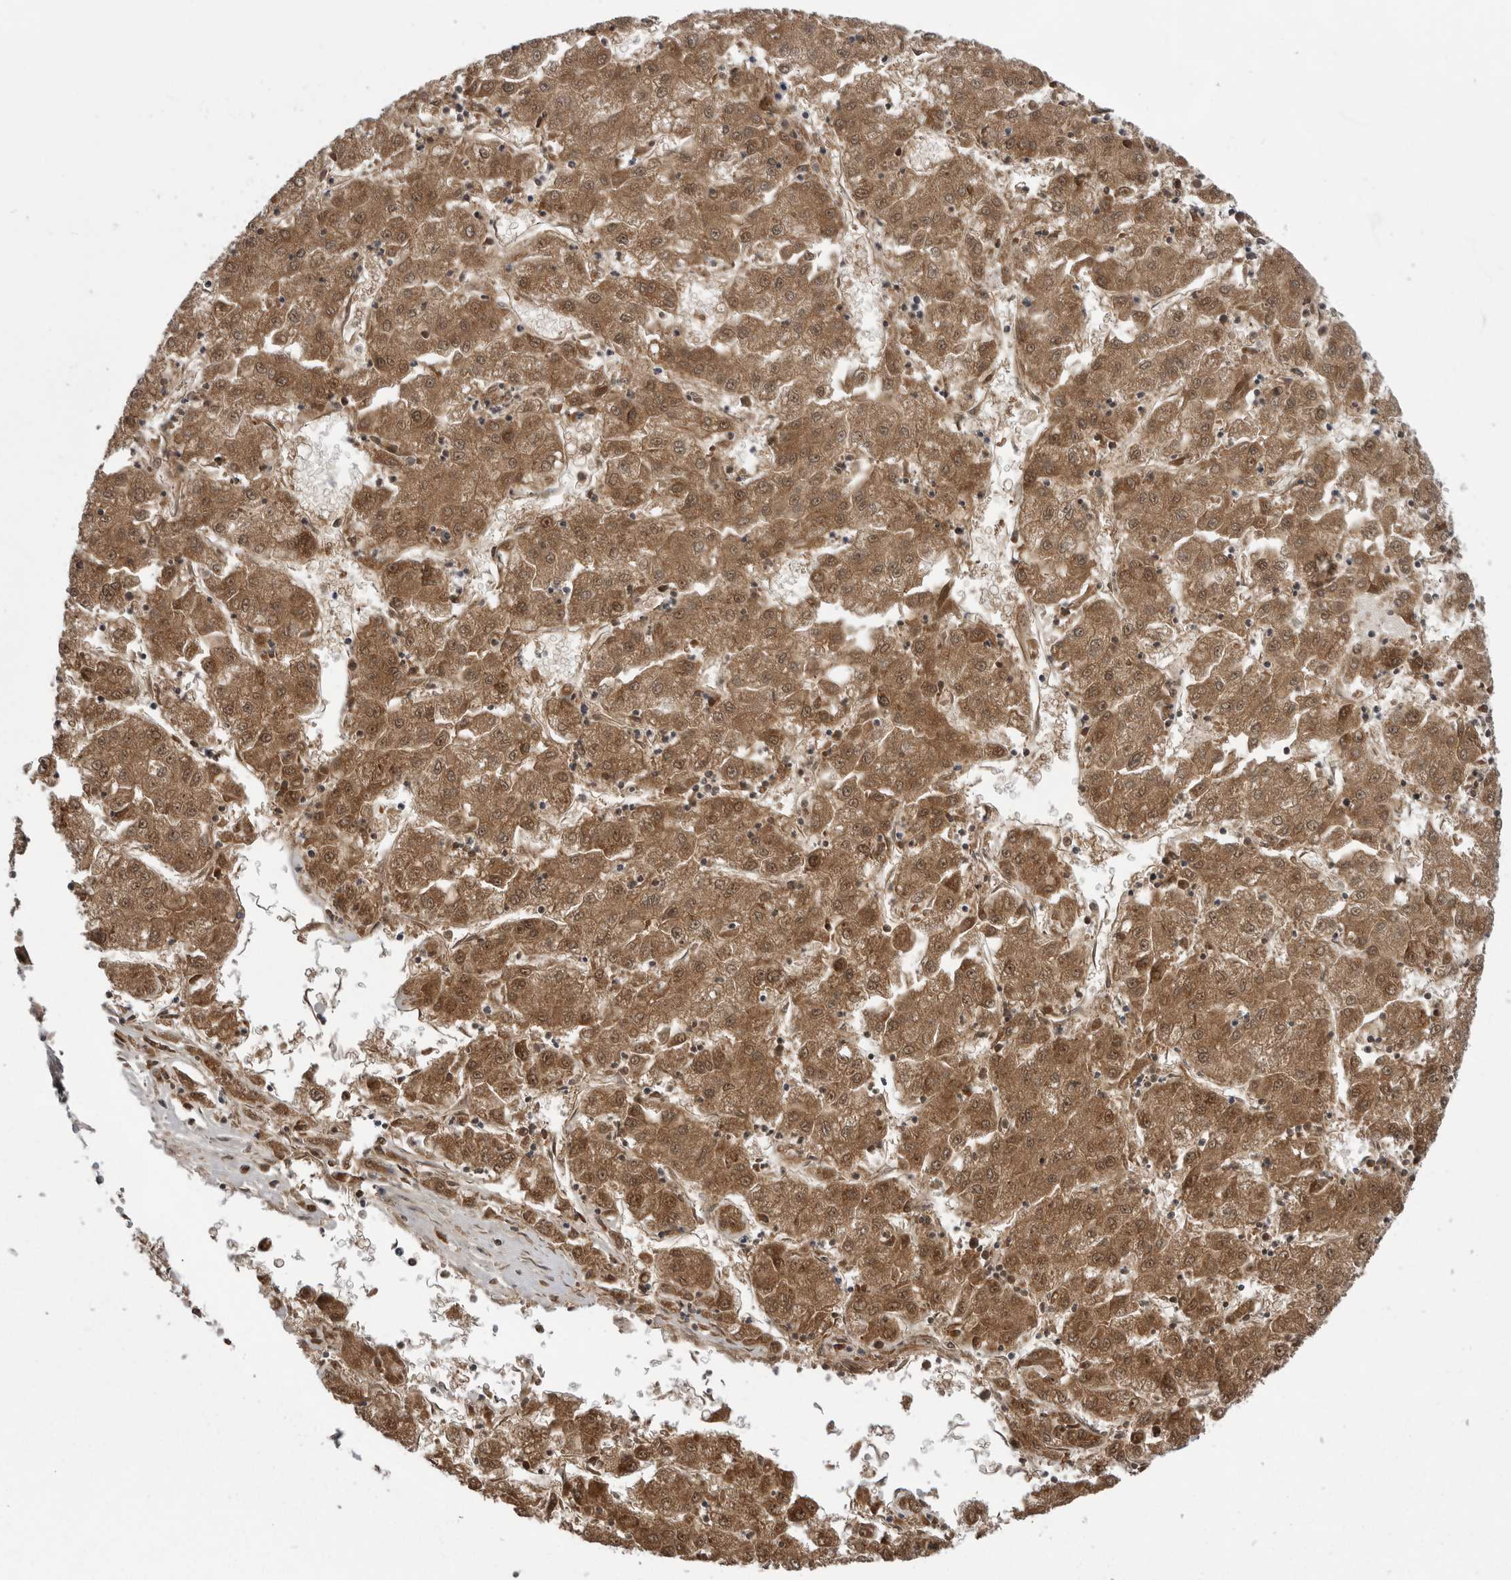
{"staining": {"intensity": "moderate", "quantity": ">75%", "location": "cytoplasmic/membranous,nuclear"}, "tissue": "liver cancer", "cell_type": "Tumor cells", "image_type": "cancer", "snomed": [{"axis": "morphology", "description": "Carcinoma, Hepatocellular, NOS"}, {"axis": "topography", "description": "Liver"}], "caption": "IHC histopathology image of human liver hepatocellular carcinoma stained for a protein (brown), which displays medium levels of moderate cytoplasmic/membranous and nuclear positivity in about >75% of tumor cells.", "gene": "PNPO", "patient": {"sex": "male", "age": 72}}